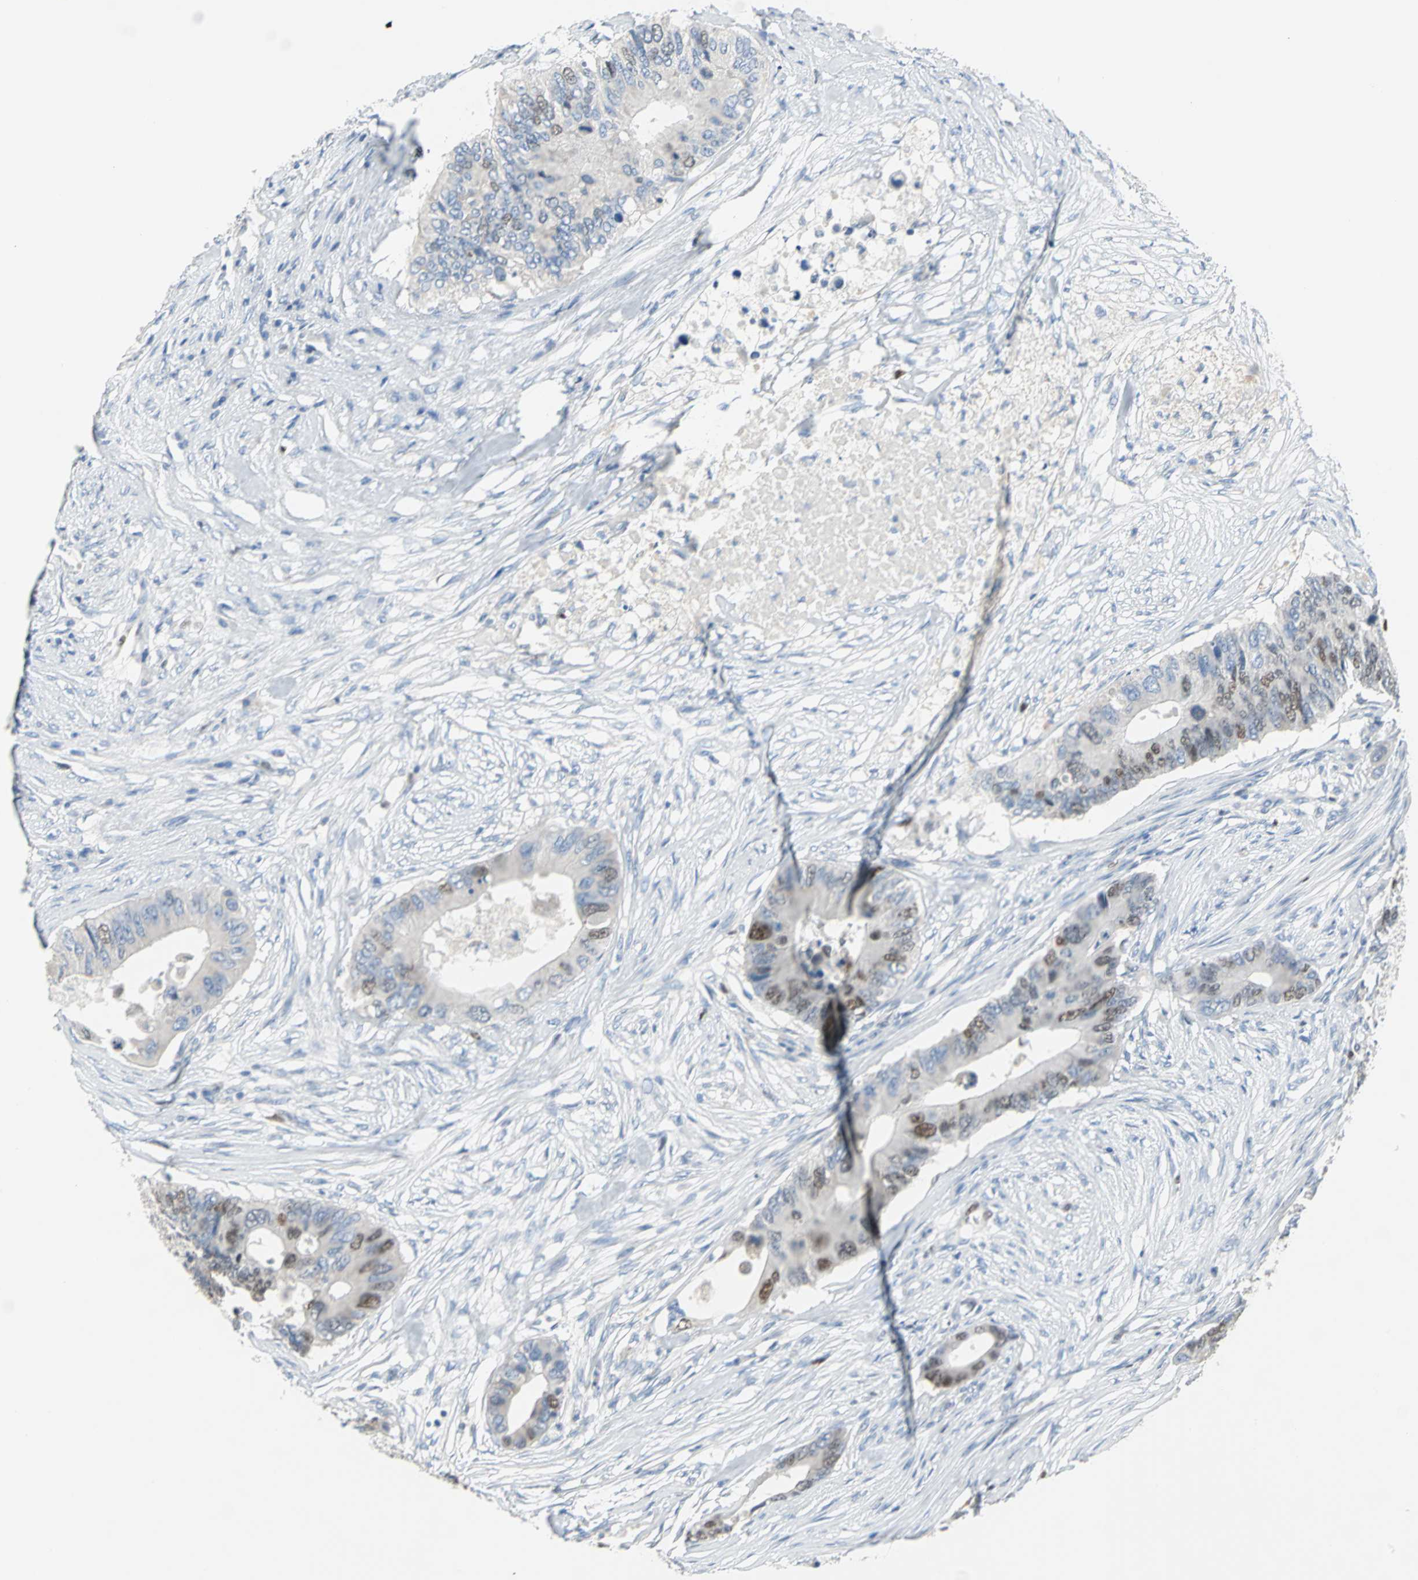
{"staining": {"intensity": "moderate", "quantity": "<25%", "location": "nuclear"}, "tissue": "colorectal cancer", "cell_type": "Tumor cells", "image_type": "cancer", "snomed": [{"axis": "morphology", "description": "Adenocarcinoma, NOS"}, {"axis": "topography", "description": "Colon"}], "caption": "Colorectal cancer (adenocarcinoma) stained with immunohistochemistry (IHC) reveals moderate nuclear staining in about <25% of tumor cells. The protein of interest is shown in brown color, while the nuclei are stained blue.", "gene": "MCM4", "patient": {"sex": "male", "age": 71}}